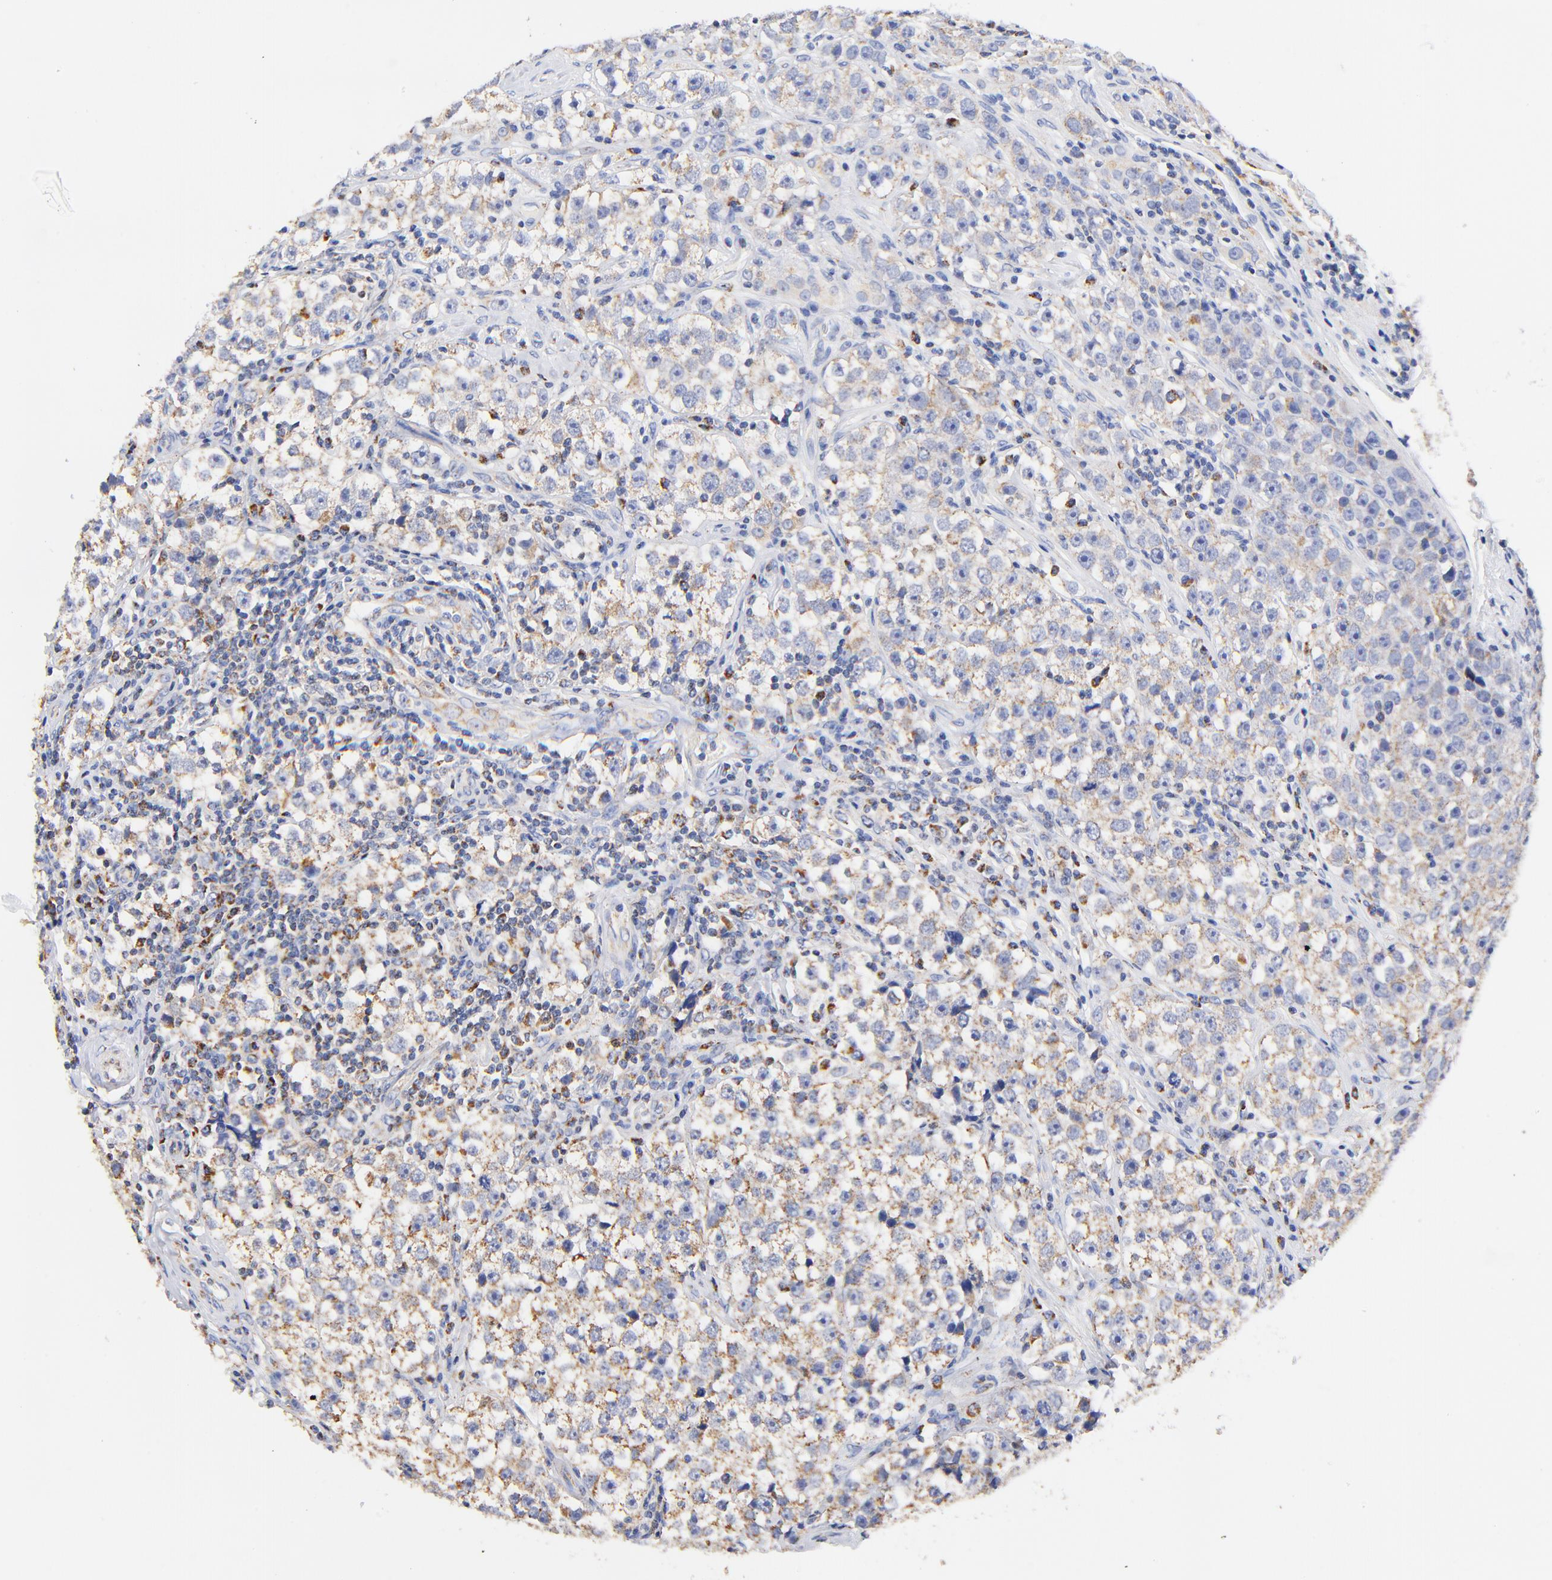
{"staining": {"intensity": "moderate", "quantity": "25%-75%", "location": "cytoplasmic/membranous"}, "tissue": "testis cancer", "cell_type": "Tumor cells", "image_type": "cancer", "snomed": [{"axis": "morphology", "description": "Seminoma, NOS"}, {"axis": "topography", "description": "Testis"}], "caption": "Immunohistochemistry (IHC) photomicrograph of human testis cancer stained for a protein (brown), which demonstrates medium levels of moderate cytoplasmic/membranous staining in about 25%-75% of tumor cells.", "gene": "ATP5F1D", "patient": {"sex": "male", "age": 32}}